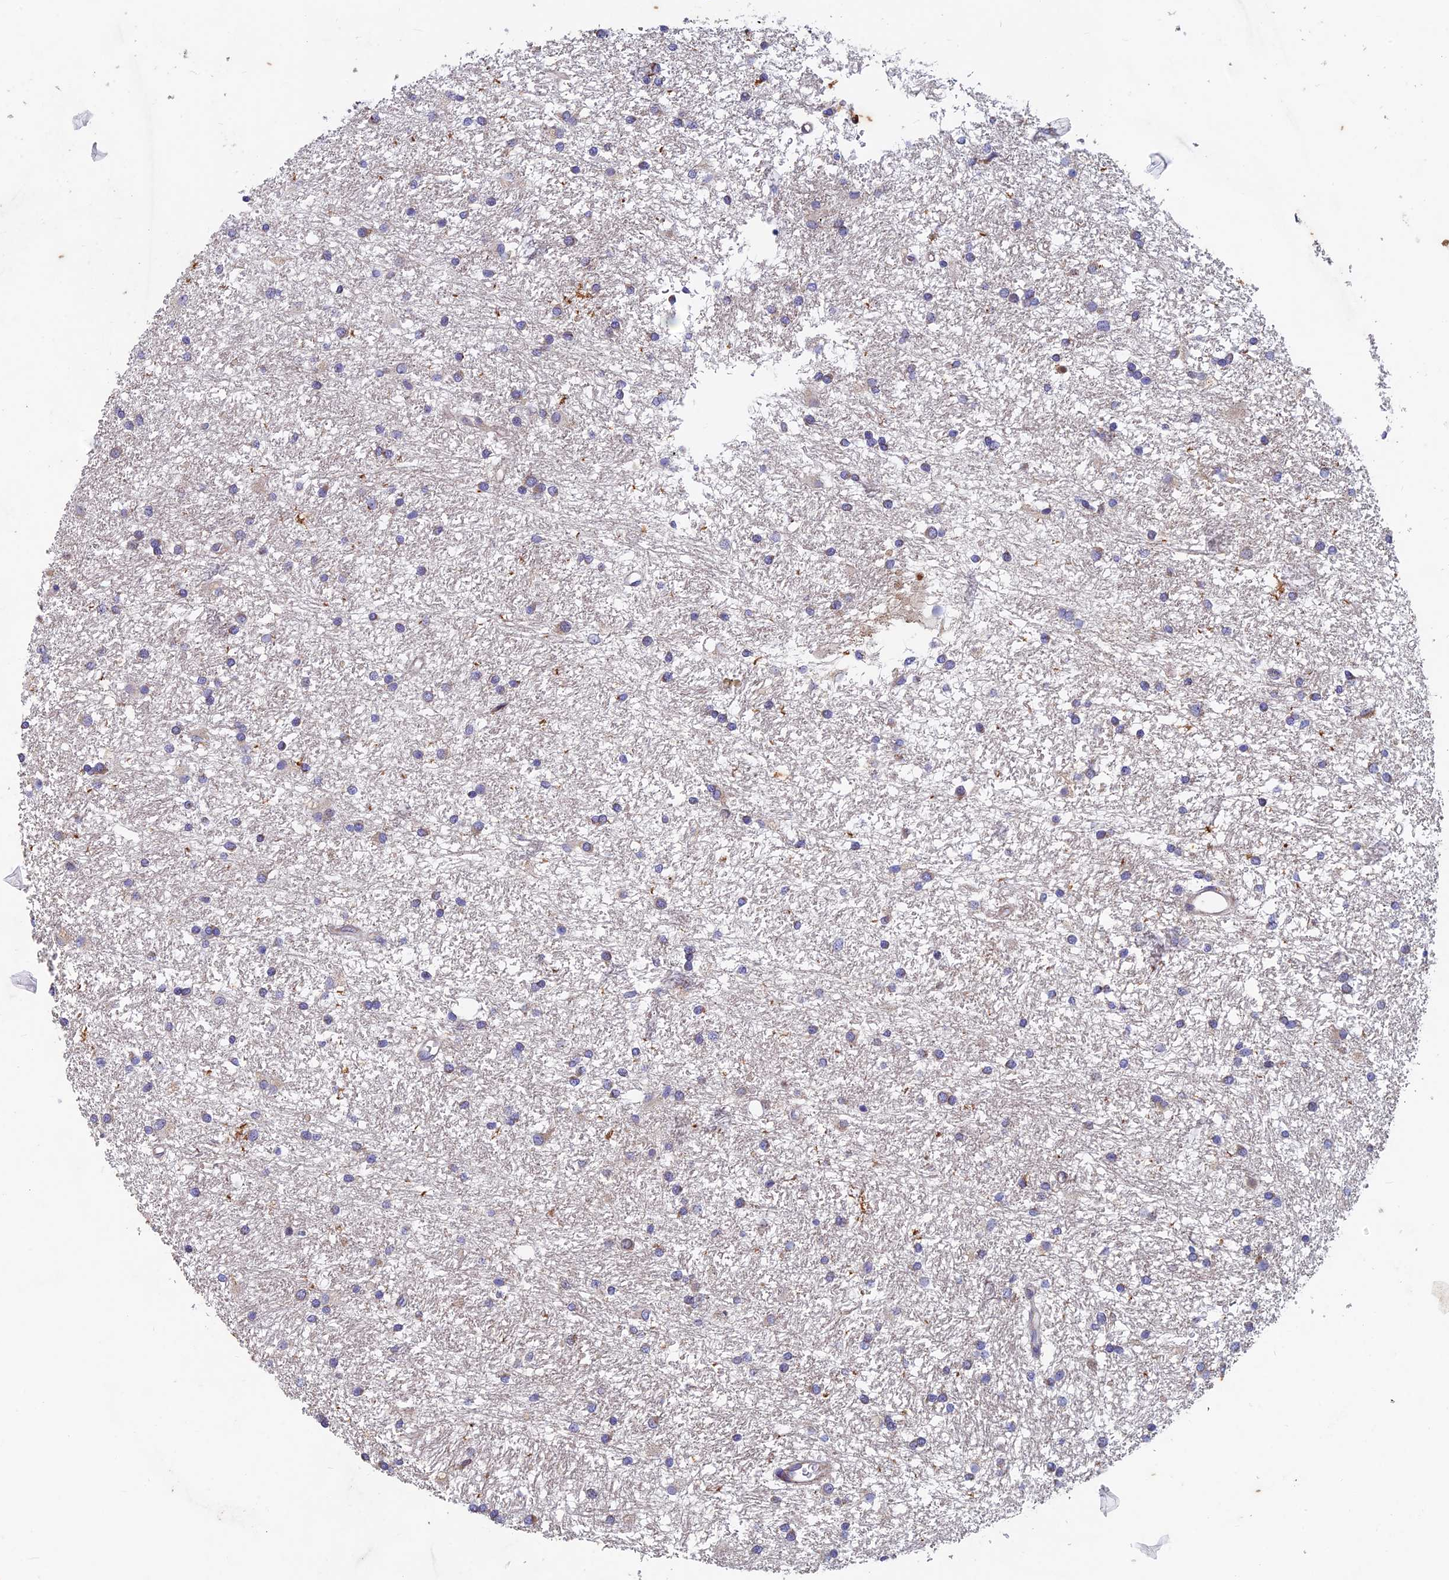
{"staining": {"intensity": "negative", "quantity": "none", "location": "none"}, "tissue": "glioma", "cell_type": "Tumor cells", "image_type": "cancer", "snomed": [{"axis": "morphology", "description": "Glioma, malignant, High grade"}, {"axis": "topography", "description": "Brain"}], "caption": "Immunohistochemistry image of human malignant glioma (high-grade) stained for a protein (brown), which reveals no positivity in tumor cells. The staining is performed using DAB brown chromogen with nuclei counter-stained in using hematoxylin.", "gene": "AP4S1", "patient": {"sex": "male", "age": 77}}